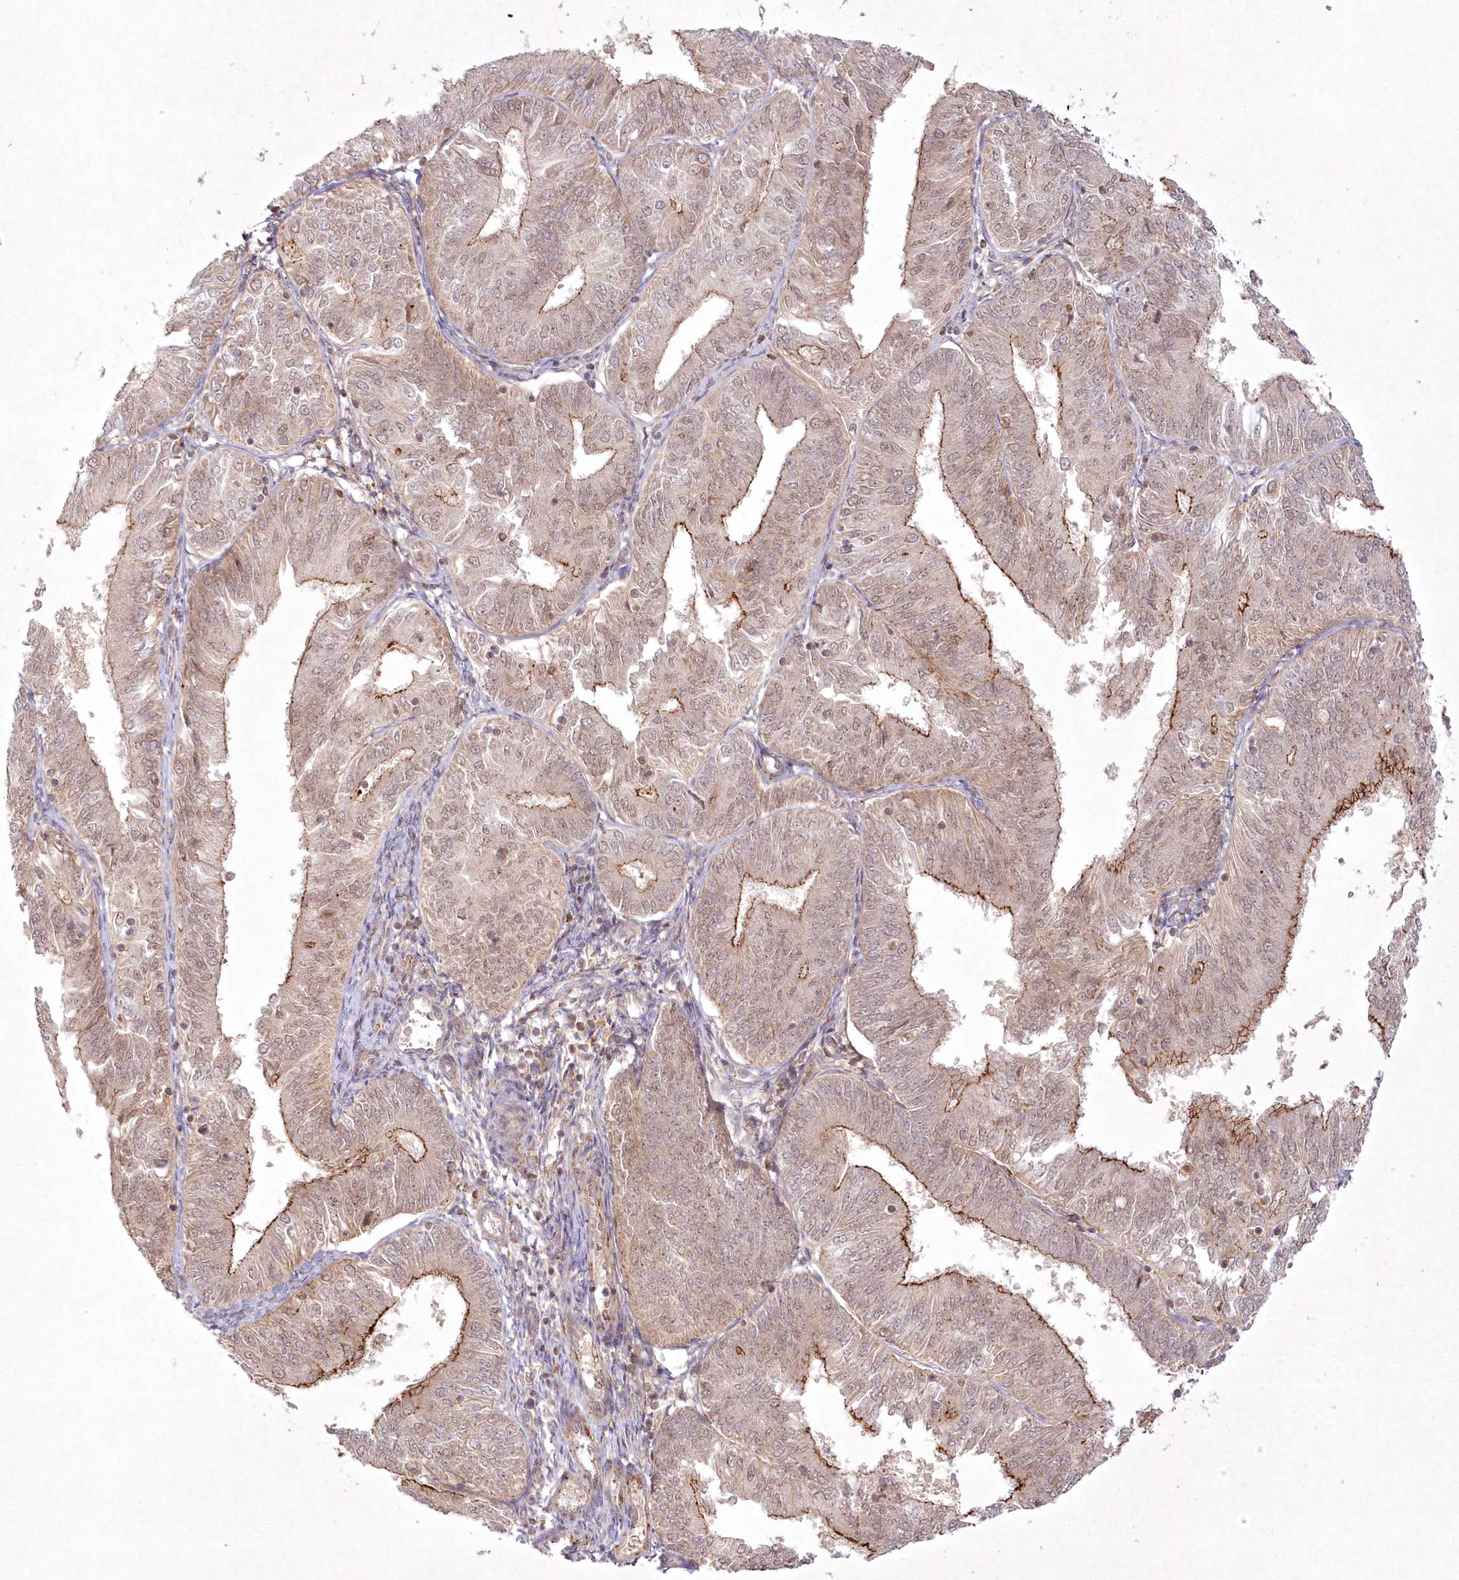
{"staining": {"intensity": "strong", "quantity": "25%-75%", "location": "cytoplasmic/membranous,nuclear"}, "tissue": "endometrial cancer", "cell_type": "Tumor cells", "image_type": "cancer", "snomed": [{"axis": "morphology", "description": "Adenocarcinoma, NOS"}, {"axis": "topography", "description": "Endometrium"}], "caption": "About 25%-75% of tumor cells in endometrial cancer exhibit strong cytoplasmic/membranous and nuclear protein staining as visualized by brown immunohistochemical staining.", "gene": "TOGARAM2", "patient": {"sex": "female", "age": 58}}